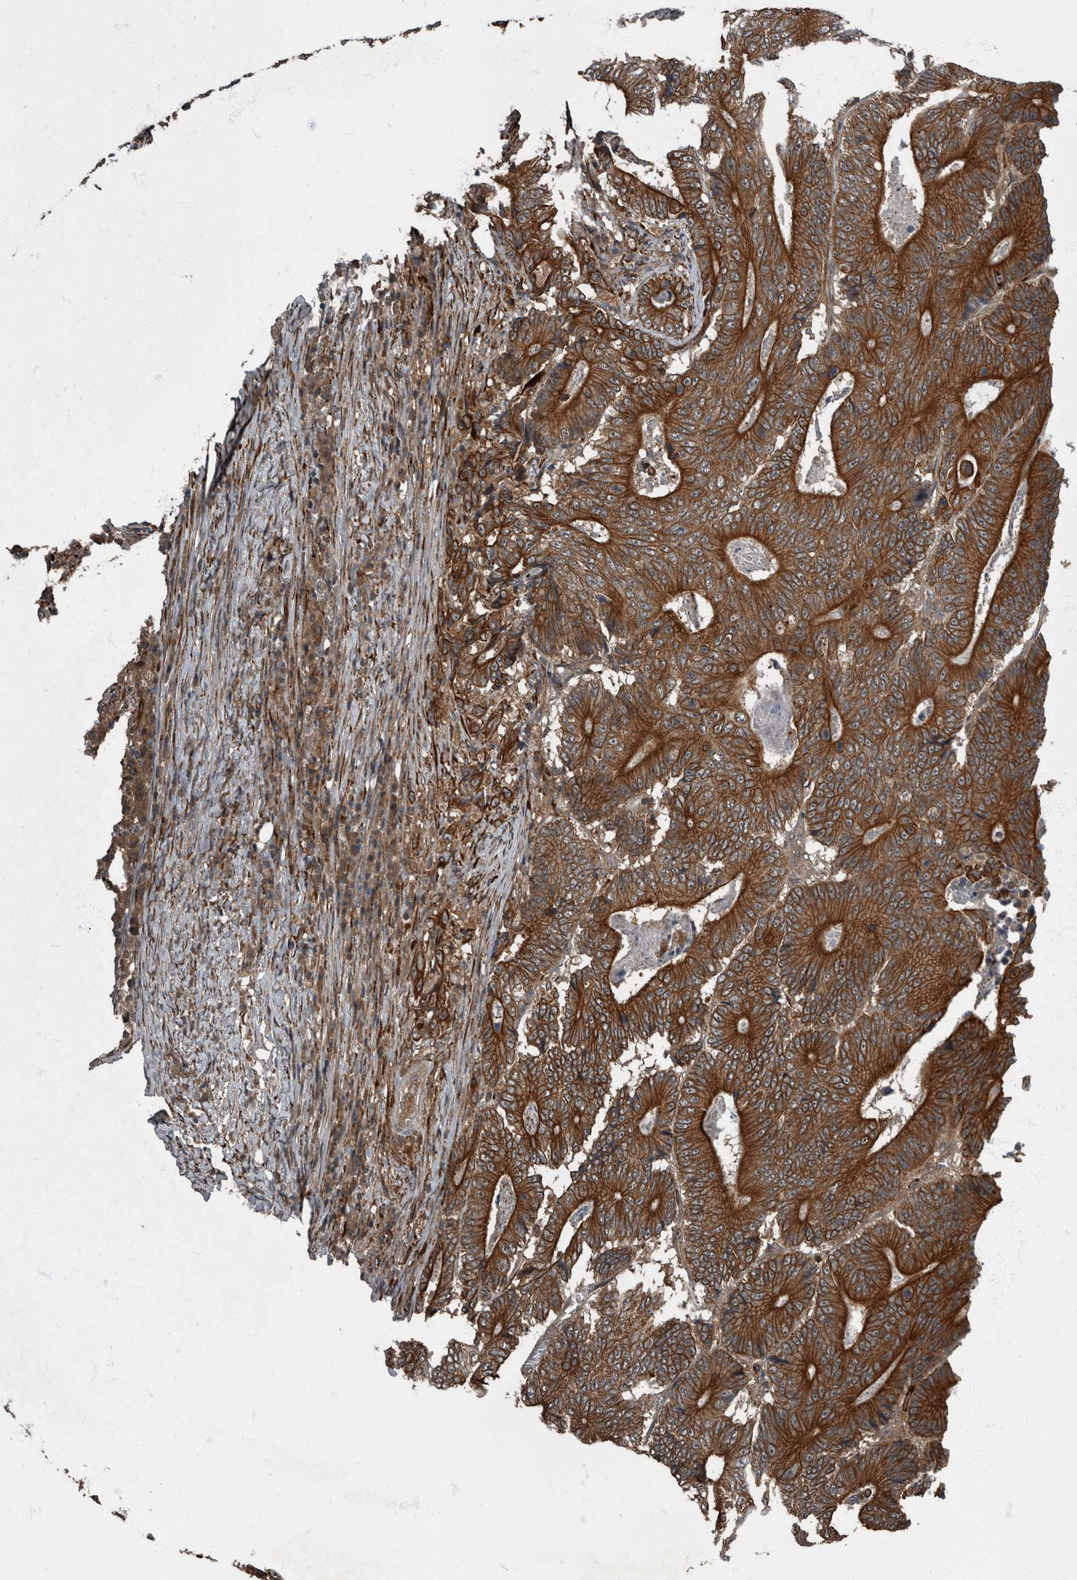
{"staining": {"intensity": "strong", "quantity": ">75%", "location": "cytoplasmic/membranous"}, "tissue": "colorectal cancer", "cell_type": "Tumor cells", "image_type": "cancer", "snomed": [{"axis": "morphology", "description": "Adenocarcinoma, NOS"}, {"axis": "topography", "description": "Colon"}], "caption": "This image exhibits immunohistochemistry (IHC) staining of human colorectal cancer (adenocarcinoma), with high strong cytoplasmic/membranous staining in about >75% of tumor cells.", "gene": "RABGGTB", "patient": {"sex": "male", "age": 83}}